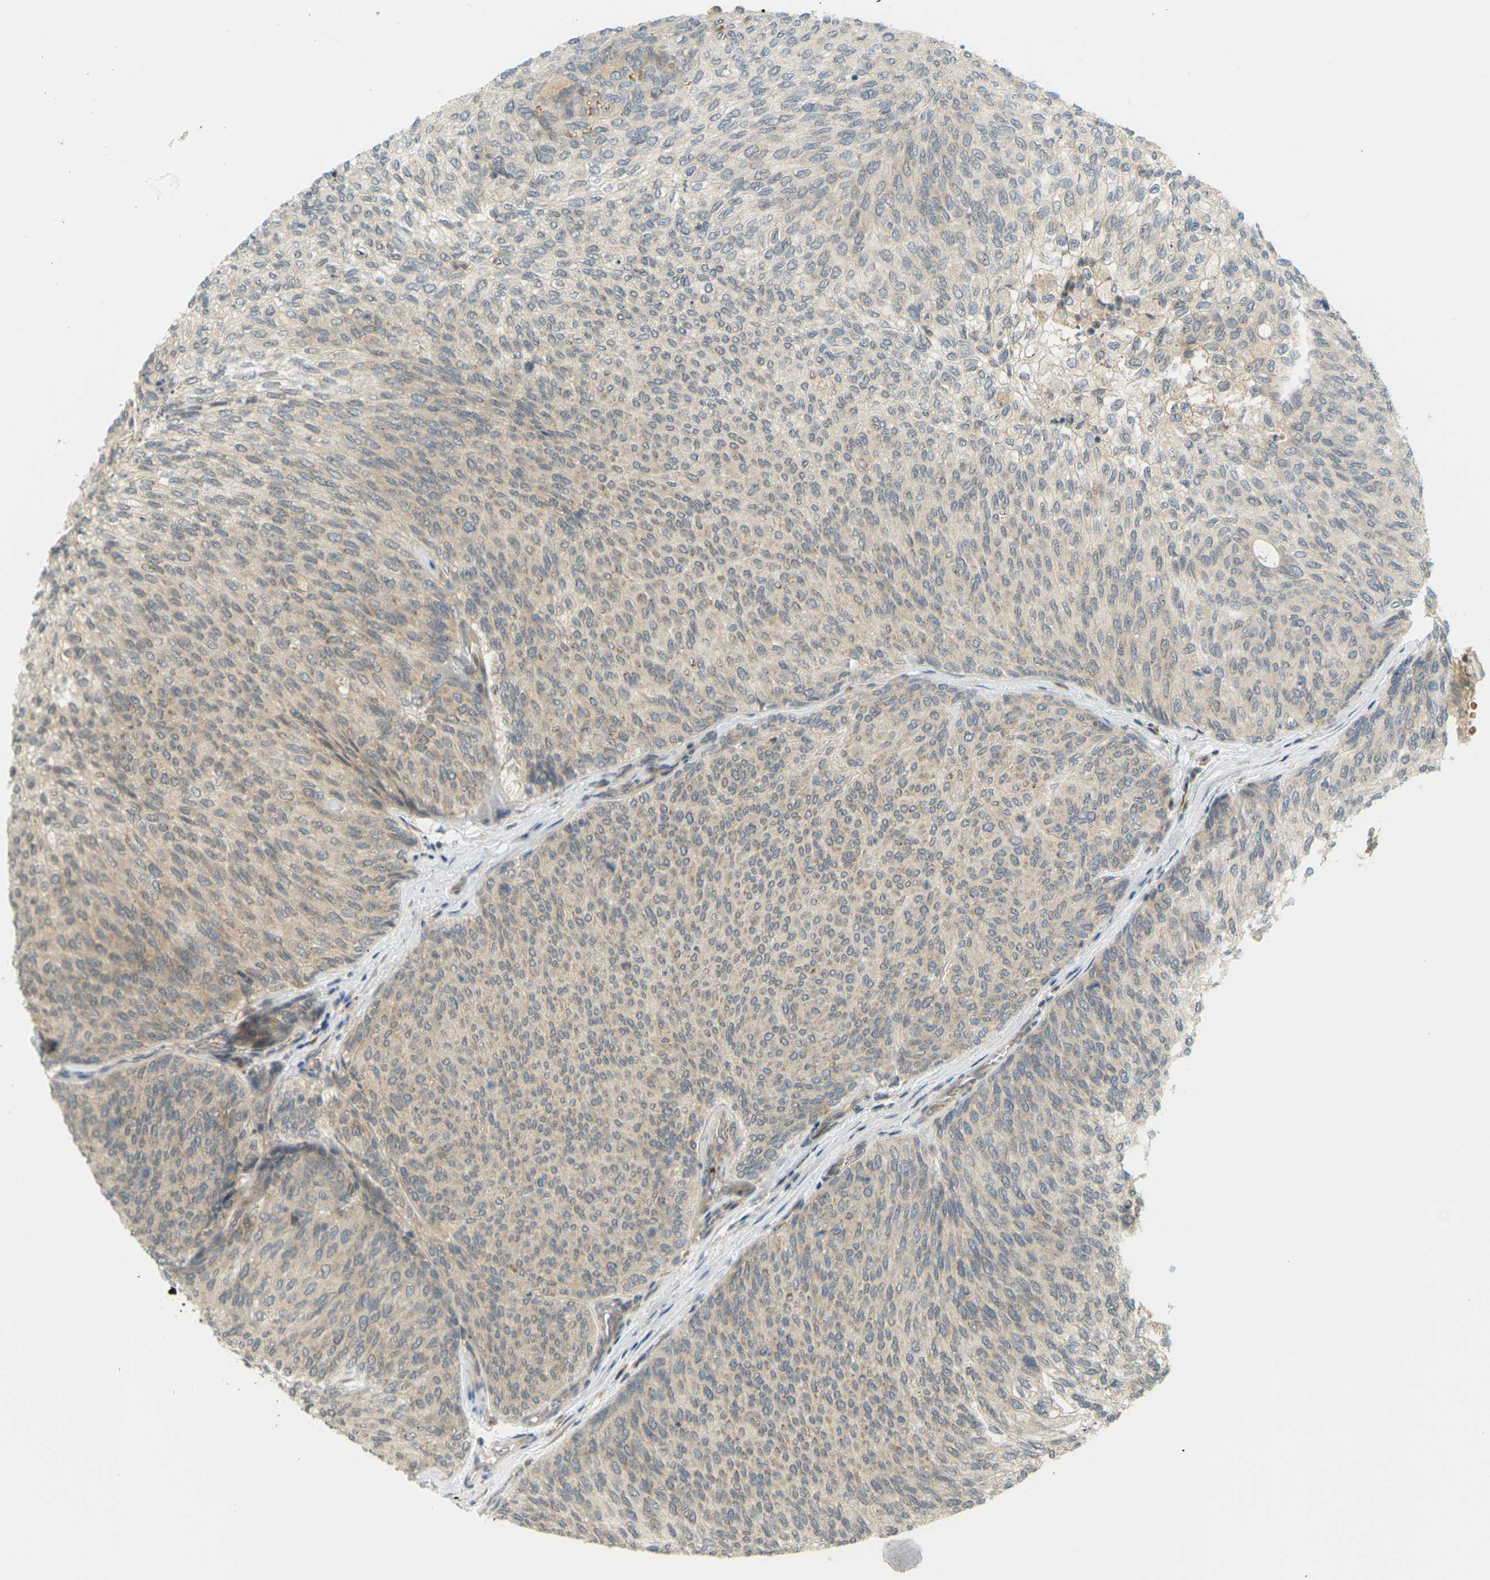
{"staining": {"intensity": "weak", "quantity": ">75%", "location": "cytoplasmic/membranous"}, "tissue": "urothelial cancer", "cell_type": "Tumor cells", "image_type": "cancer", "snomed": [{"axis": "morphology", "description": "Urothelial carcinoma, Low grade"}, {"axis": "topography", "description": "Urinary bladder"}], "caption": "Immunohistochemistry micrograph of neoplastic tissue: urothelial cancer stained using immunohistochemistry displays low levels of weak protein expression localized specifically in the cytoplasmic/membranous of tumor cells, appearing as a cytoplasmic/membranous brown color.", "gene": "SOCS6", "patient": {"sex": "female", "age": 79}}